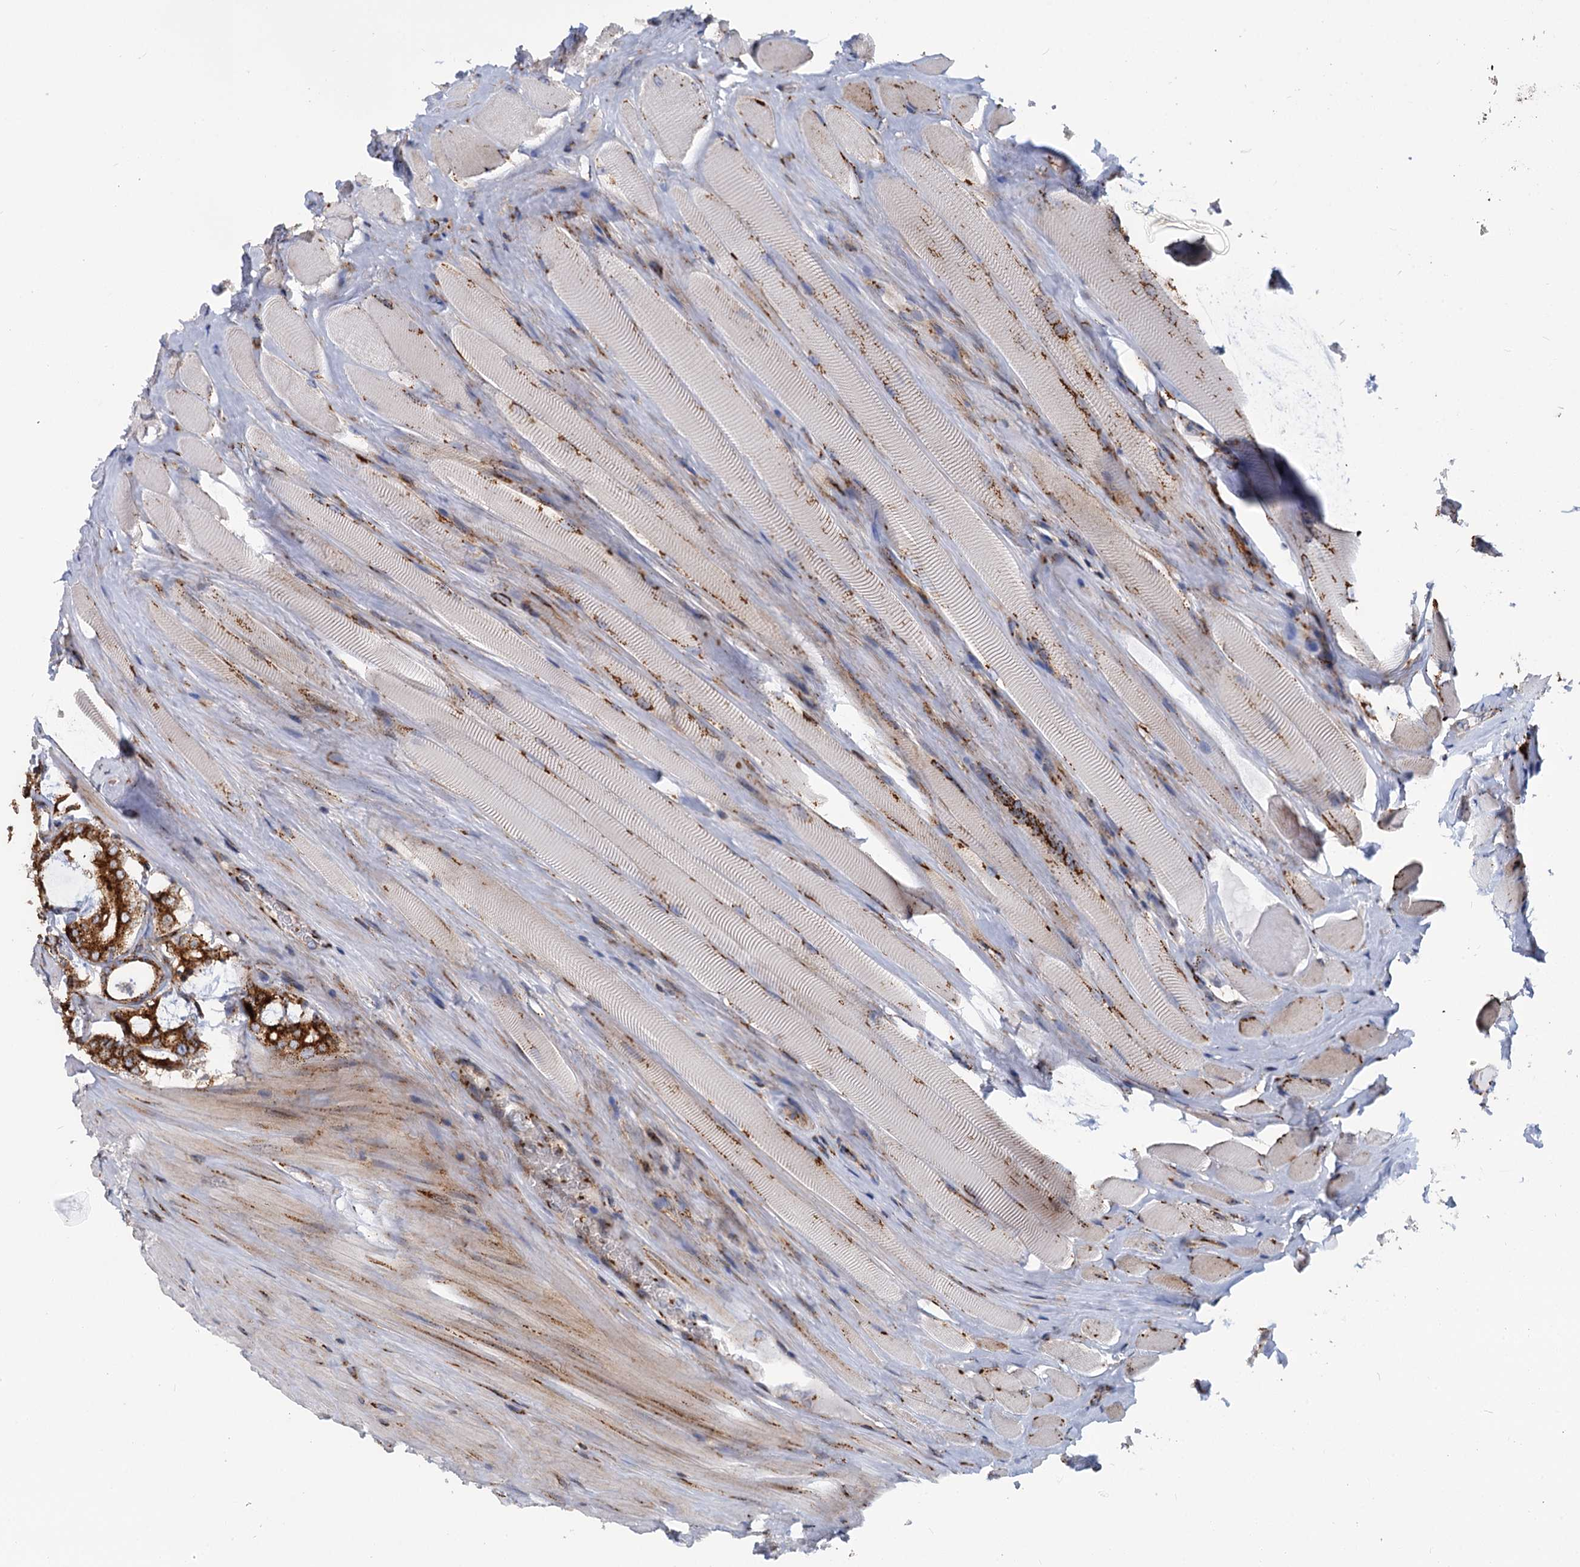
{"staining": {"intensity": "strong", "quantity": ">75%", "location": "cytoplasmic/membranous"}, "tissue": "prostate cancer", "cell_type": "Tumor cells", "image_type": "cancer", "snomed": [{"axis": "morphology", "description": "Adenocarcinoma, High grade"}, {"axis": "topography", "description": "Prostate"}], "caption": "DAB (3,3'-diaminobenzidine) immunohistochemical staining of prostate adenocarcinoma (high-grade) displays strong cytoplasmic/membranous protein positivity in approximately >75% of tumor cells.", "gene": "SUPT20H", "patient": {"sex": "male", "age": 63}}